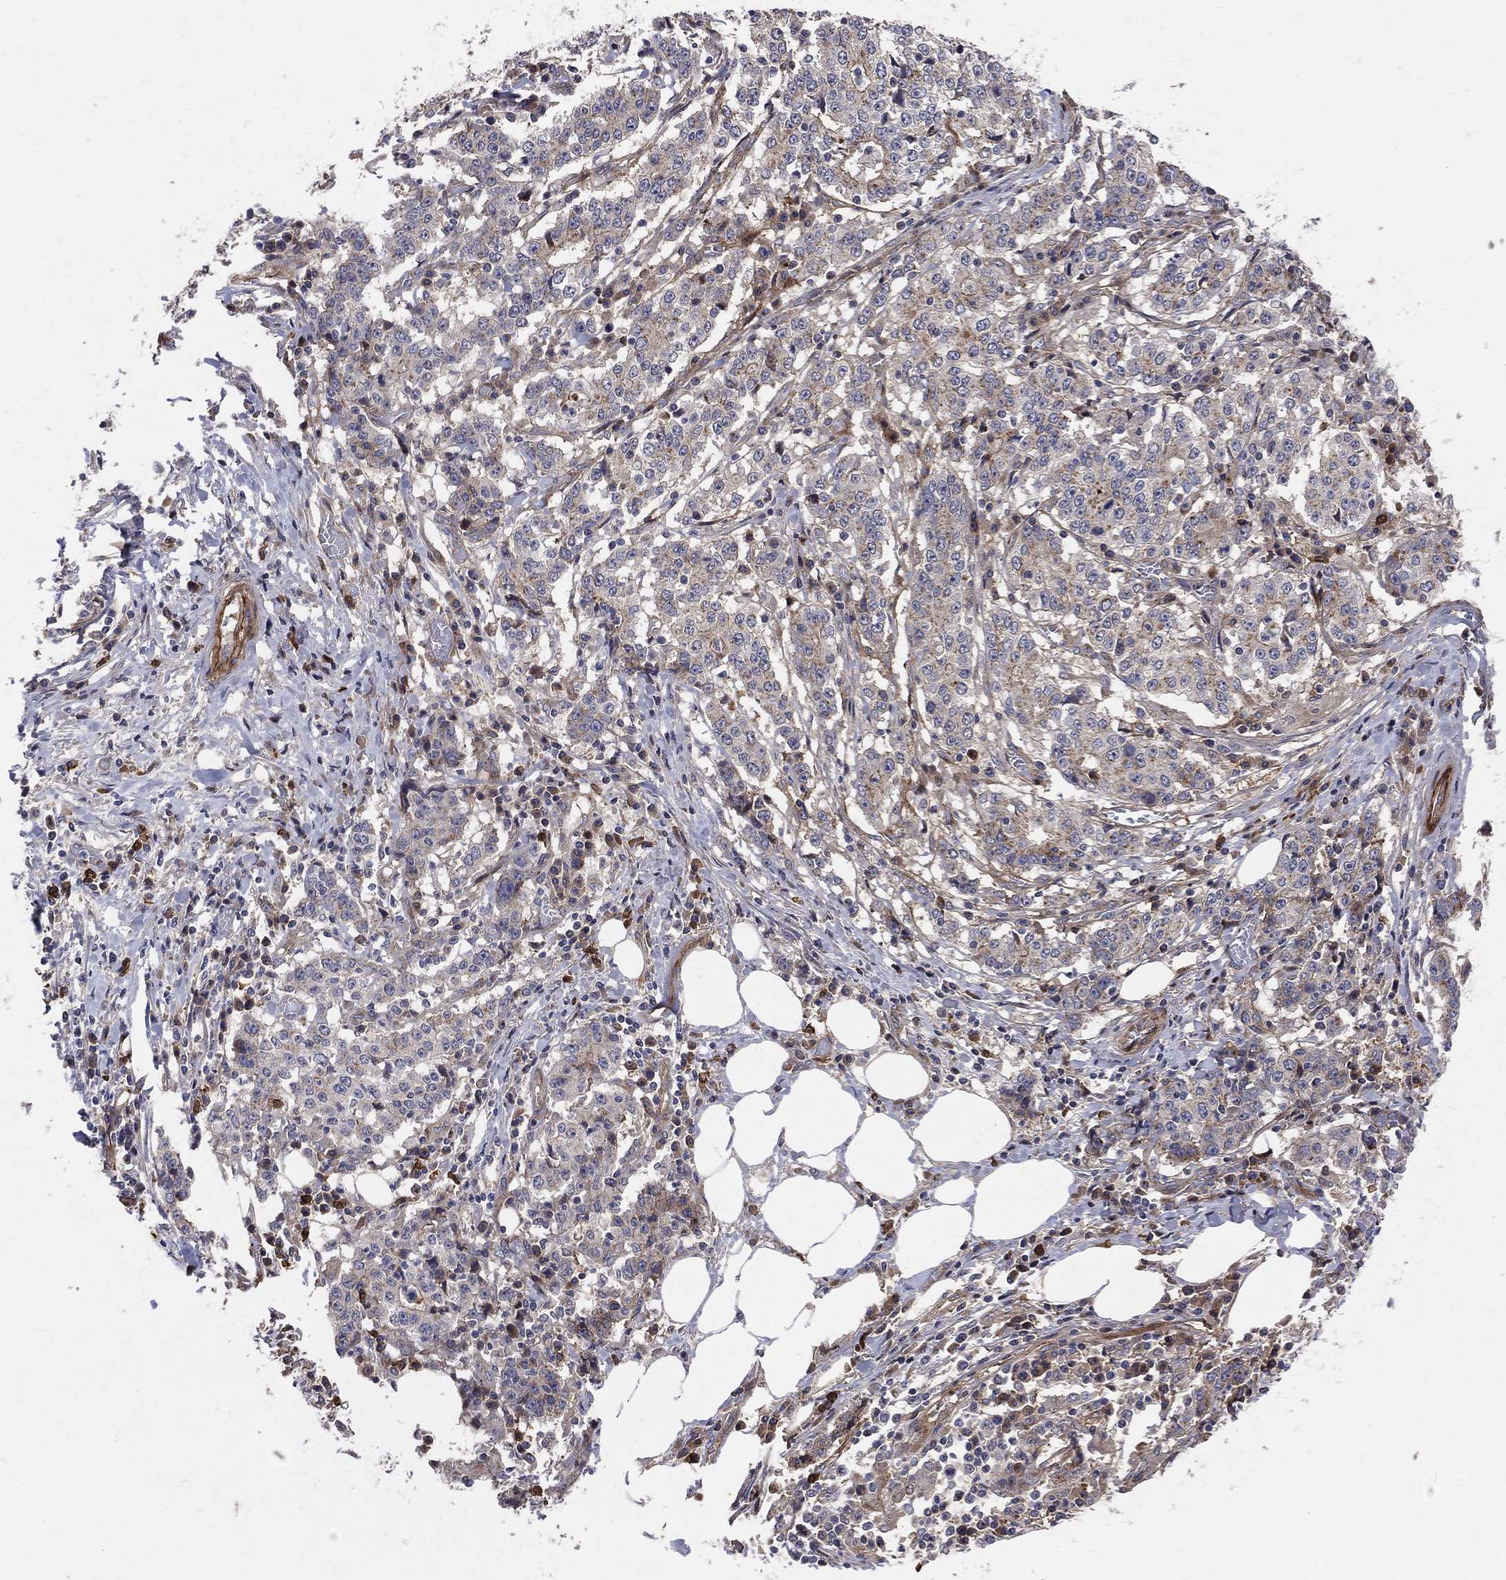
{"staining": {"intensity": "weak", "quantity": "<25%", "location": "cytoplasmic/membranous"}, "tissue": "stomach cancer", "cell_type": "Tumor cells", "image_type": "cancer", "snomed": [{"axis": "morphology", "description": "Adenocarcinoma, NOS"}, {"axis": "topography", "description": "Stomach"}], "caption": "Tumor cells show no significant protein staining in stomach adenocarcinoma. The staining is performed using DAB brown chromogen with nuclei counter-stained in using hematoxylin.", "gene": "ENTPD1", "patient": {"sex": "male", "age": 59}}